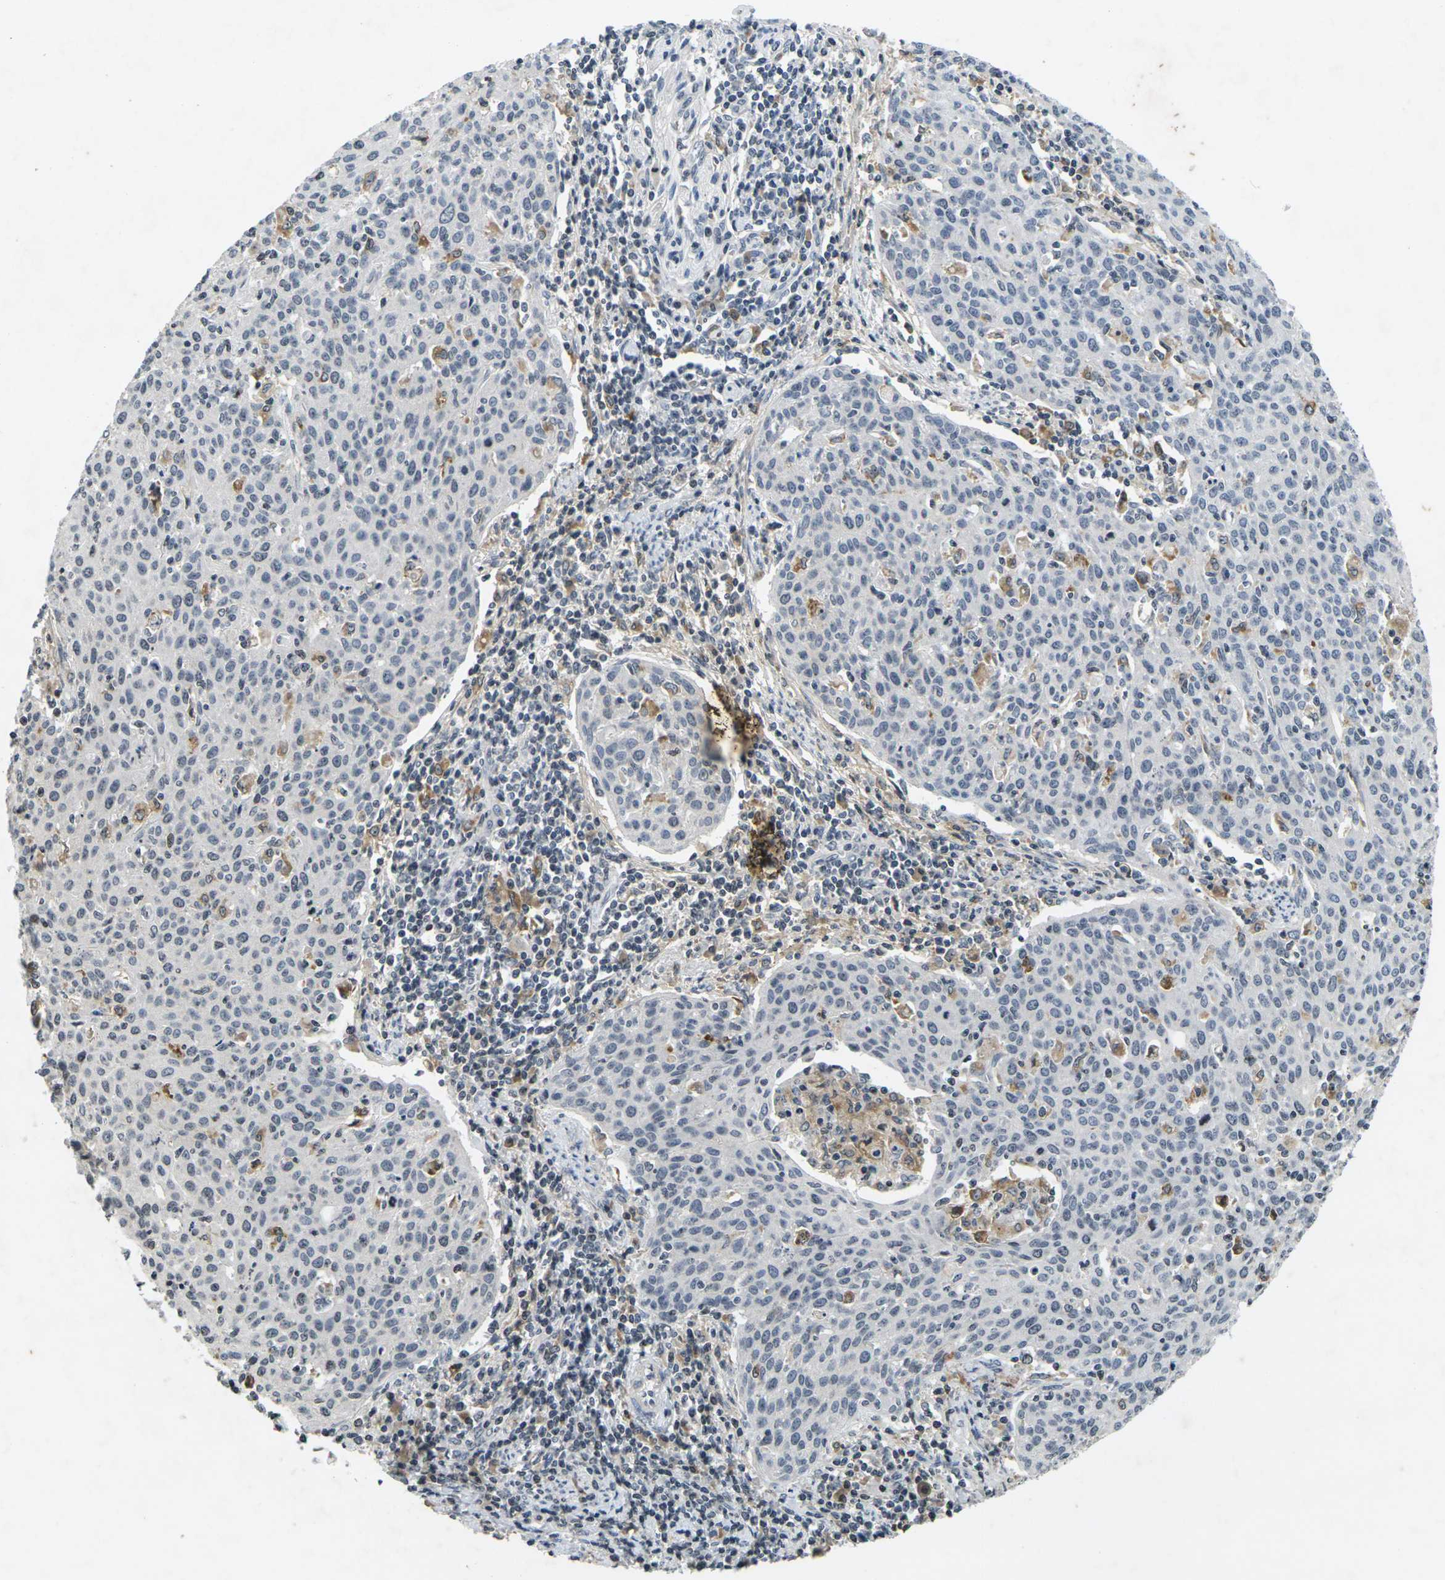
{"staining": {"intensity": "moderate", "quantity": "<25%", "location": "cytoplasmic/membranous"}, "tissue": "cervical cancer", "cell_type": "Tumor cells", "image_type": "cancer", "snomed": [{"axis": "morphology", "description": "Squamous cell carcinoma, NOS"}, {"axis": "topography", "description": "Cervix"}], "caption": "Cervical cancer stained with DAB (3,3'-diaminobenzidine) IHC demonstrates low levels of moderate cytoplasmic/membranous staining in about <25% of tumor cells. (Stains: DAB in brown, nuclei in blue, Microscopy: brightfield microscopy at high magnification).", "gene": "C1QC", "patient": {"sex": "female", "age": 38}}